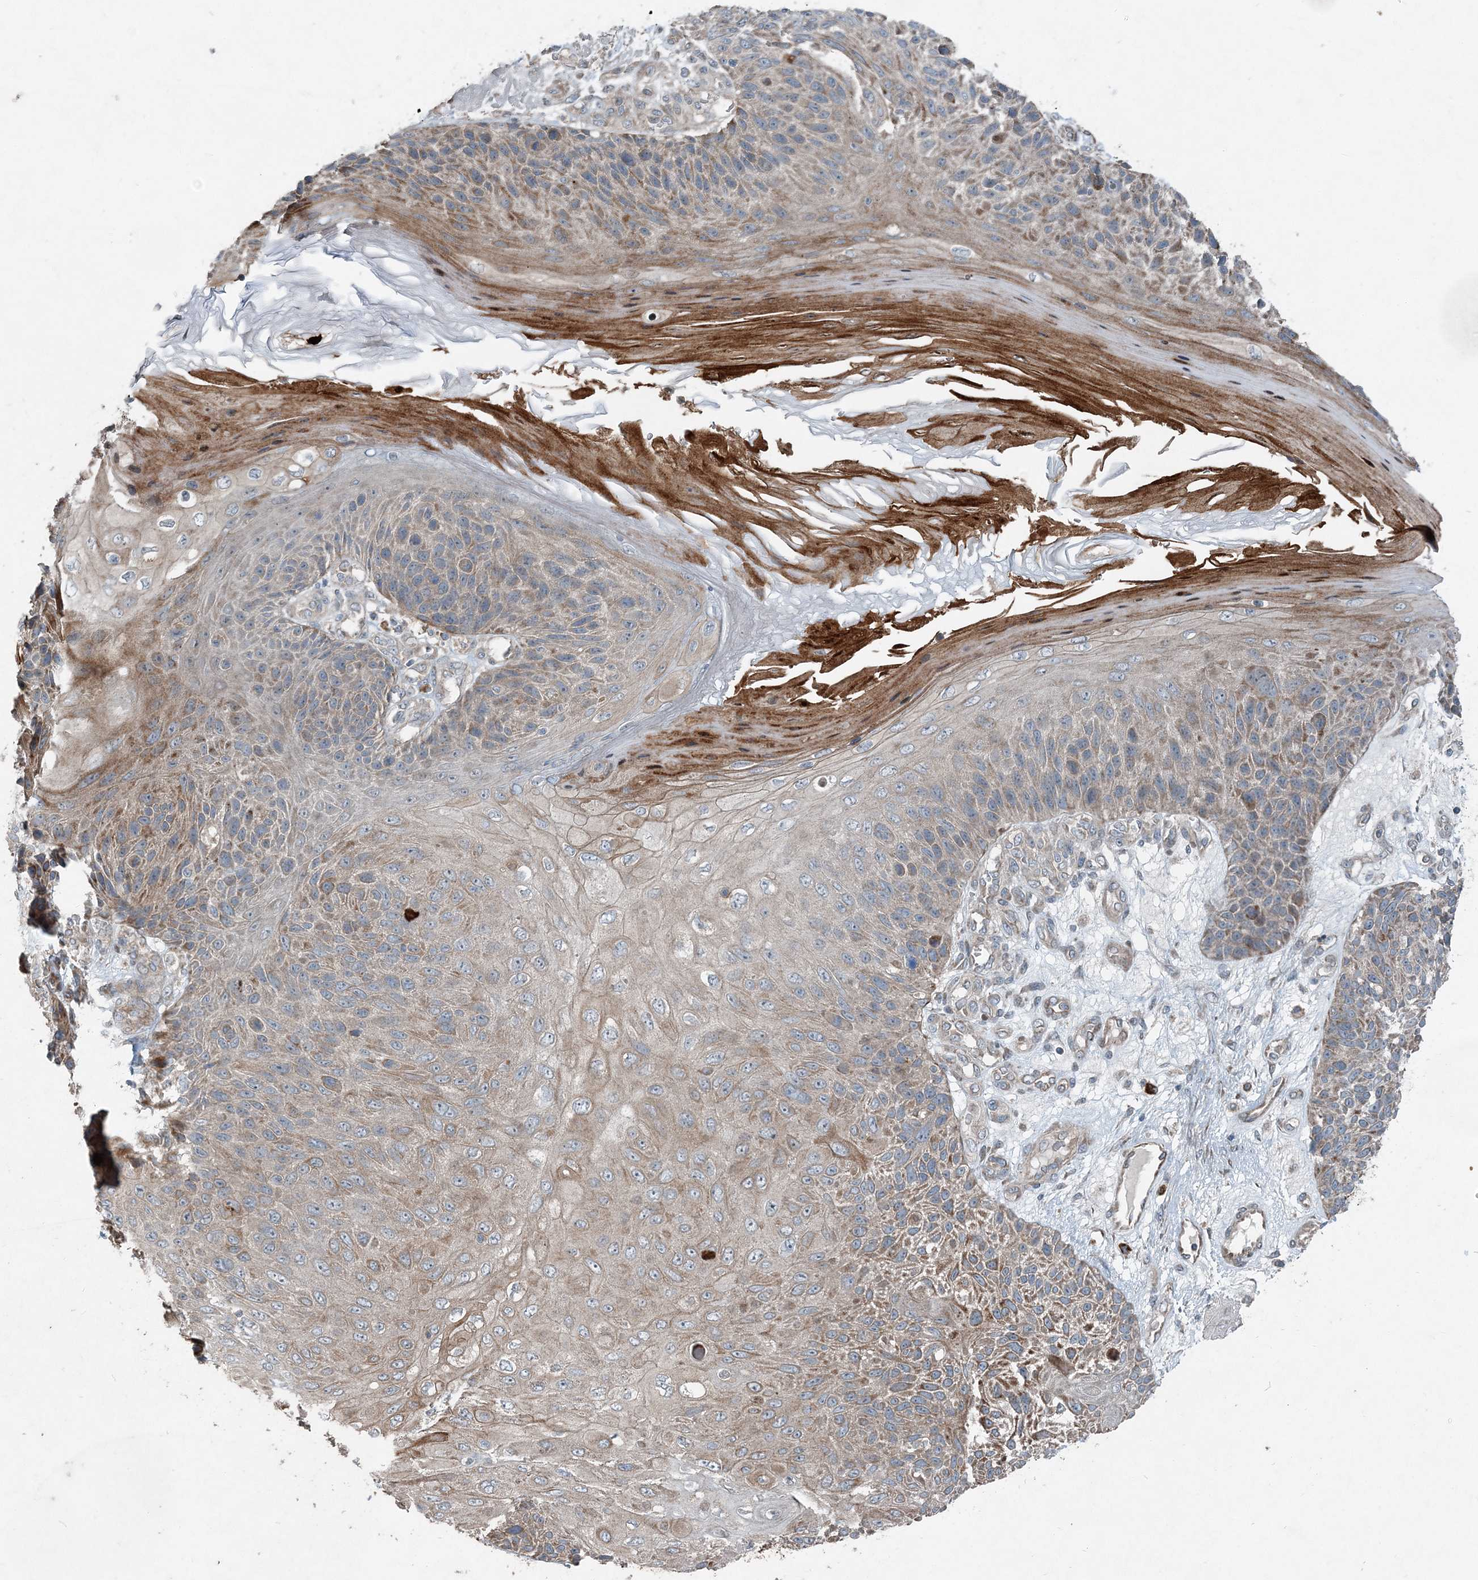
{"staining": {"intensity": "moderate", "quantity": "25%-75%", "location": "cytoplasmic/membranous"}, "tissue": "skin cancer", "cell_type": "Tumor cells", "image_type": "cancer", "snomed": [{"axis": "morphology", "description": "Squamous cell carcinoma, NOS"}, {"axis": "topography", "description": "Skin"}], "caption": "Immunohistochemical staining of human squamous cell carcinoma (skin) exhibits moderate cytoplasmic/membranous protein positivity in approximately 25%-75% of tumor cells.", "gene": "INTU", "patient": {"sex": "female", "age": 88}}